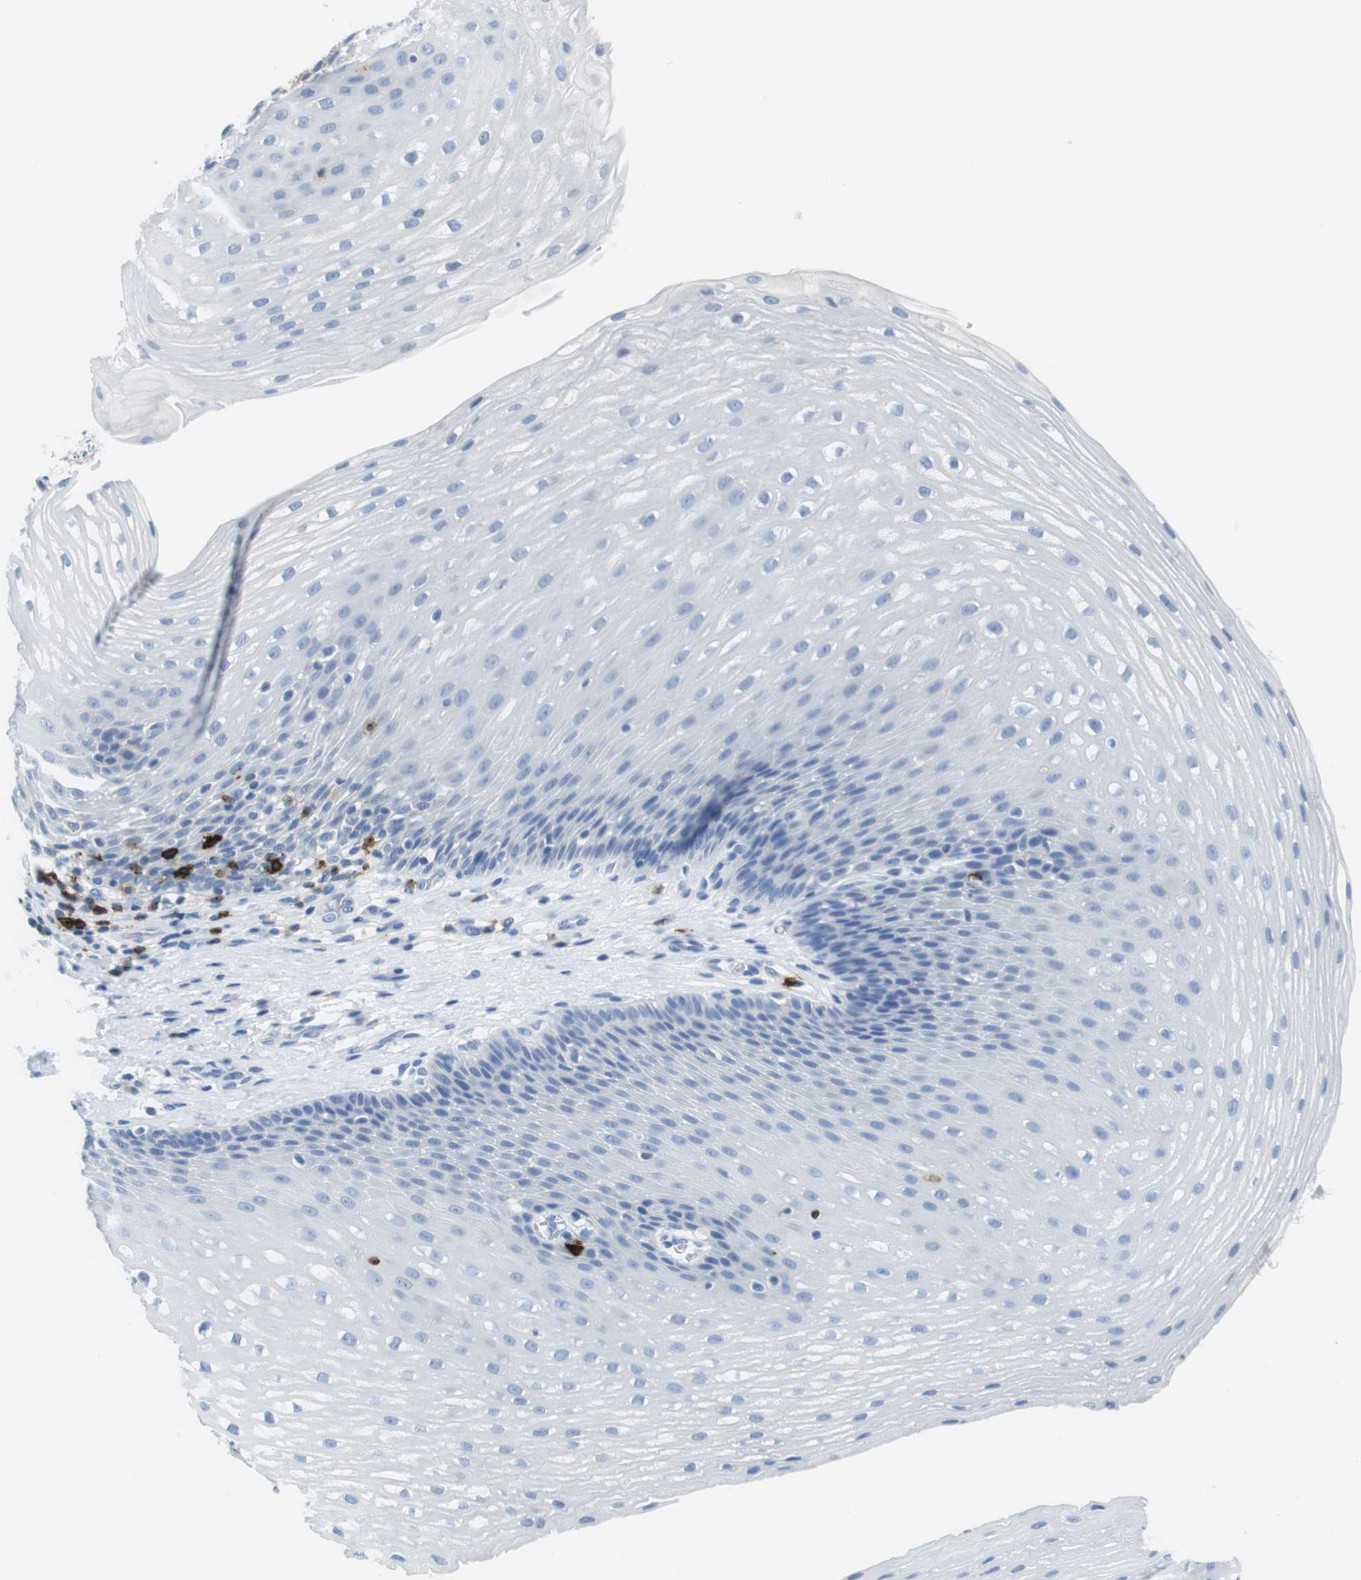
{"staining": {"intensity": "negative", "quantity": "none", "location": "none"}, "tissue": "esophagus", "cell_type": "Squamous epithelial cells", "image_type": "normal", "snomed": [{"axis": "morphology", "description": "Normal tissue, NOS"}, {"axis": "topography", "description": "Esophagus"}], "caption": "IHC photomicrograph of unremarkable human esophagus stained for a protein (brown), which demonstrates no expression in squamous epithelial cells. (DAB IHC, high magnification).", "gene": "TNFRSF4", "patient": {"sex": "male", "age": 48}}